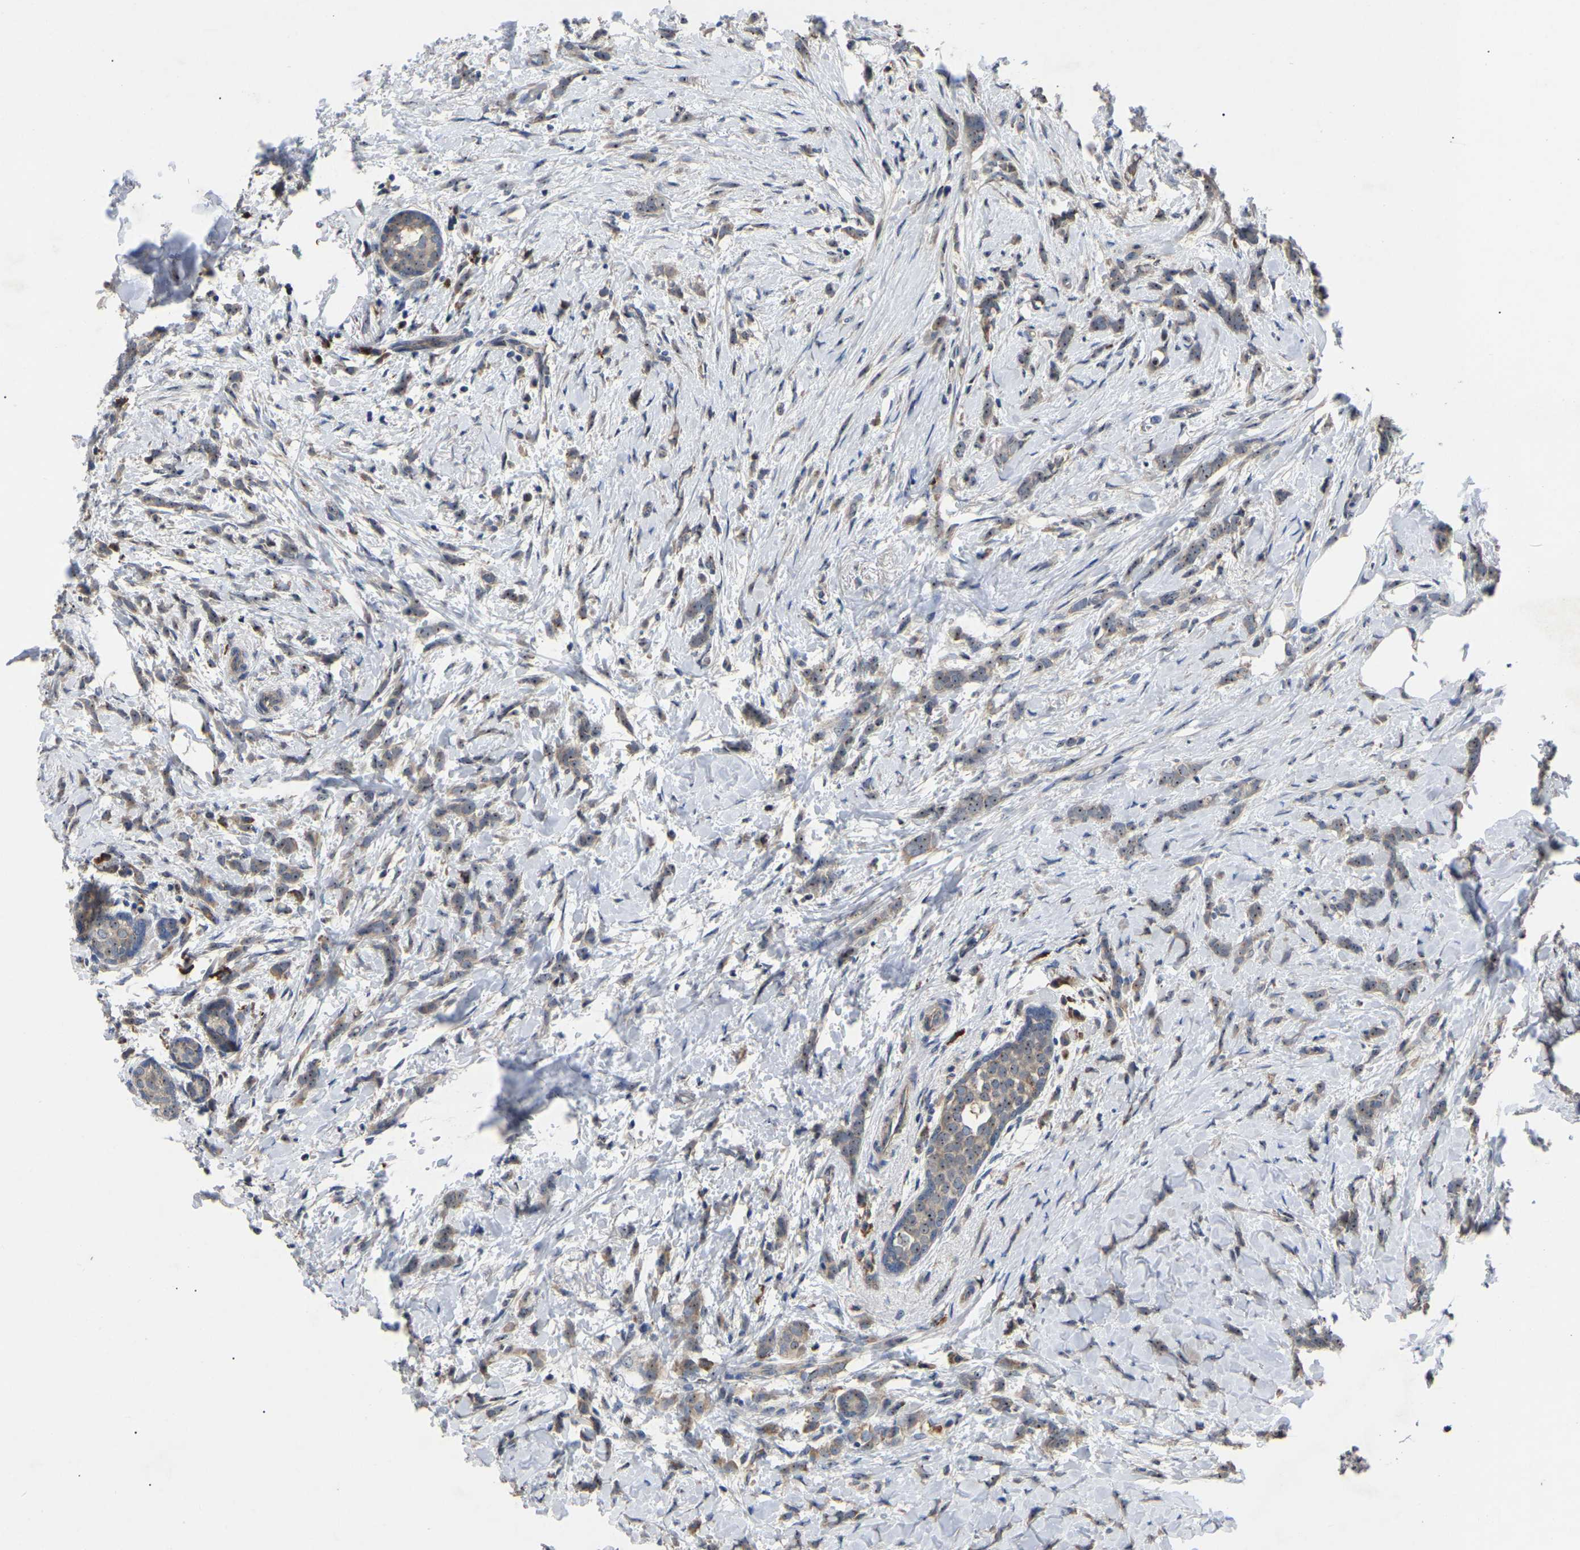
{"staining": {"intensity": "weak", "quantity": ">75%", "location": "cytoplasmic/membranous,nuclear"}, "tissue": "breast cancer", "cell_type": "Tumor cells", "image_type": "cancer", "snomed": [{"axis": "morphology", "description": "Lobular carcinoma, in situ"}, {"axis": "morphology", "description": "Lobular carcinoma"}, {"axis": "topography", "description": "Breast"}], "caption": "This photomicrograph reveals immunohistochemistry (IHC) staining of breast cancer, with low weak cytoplasmic/membranous and nuclear staining in approximately >75% of tumor cells.", "gene": "NOP53", "patient": {"sex": "female", "age": 41}}